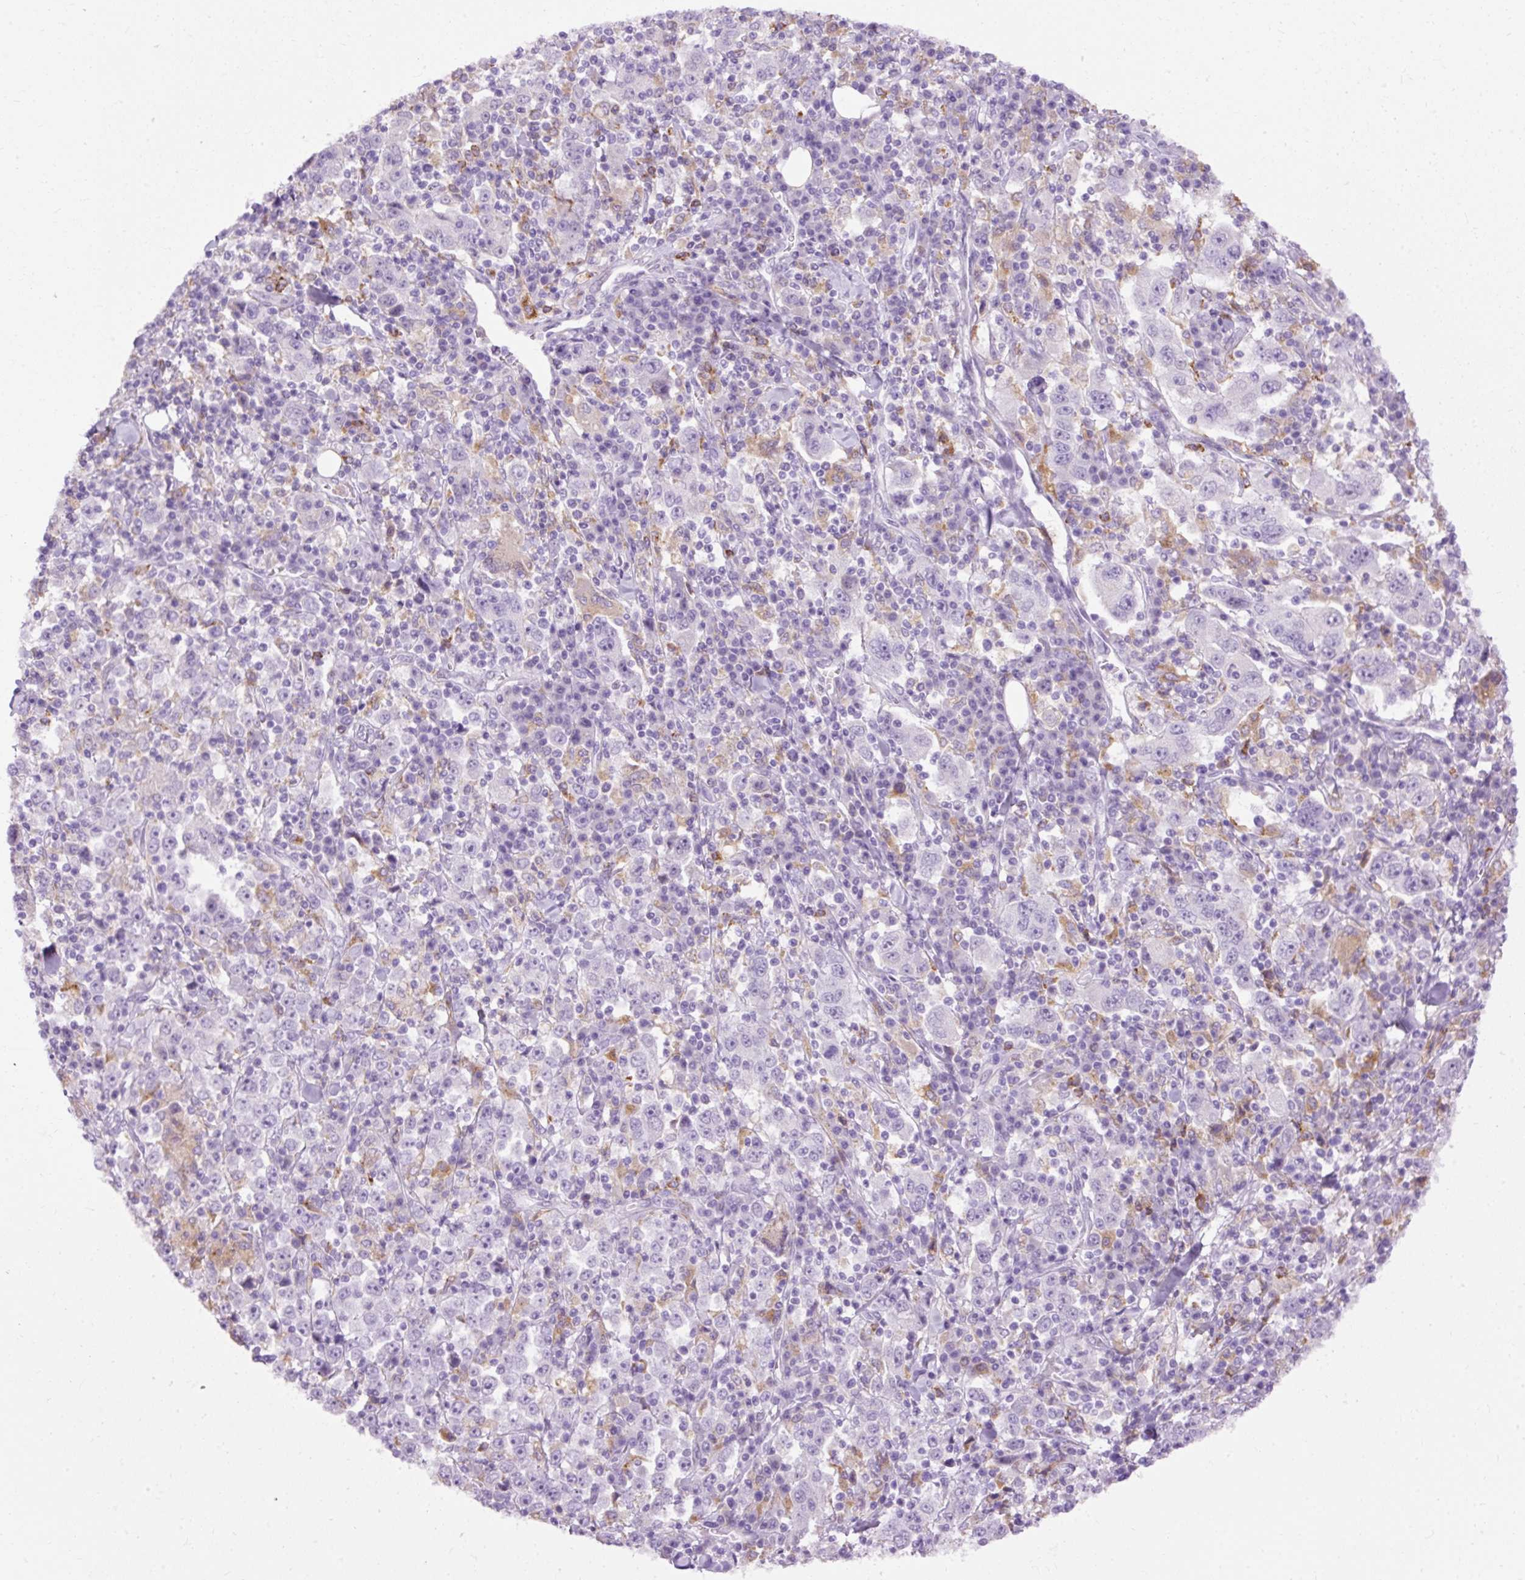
{"staining": {"intensity": "negative", "quantity": "none", "location": "none"}, "tissue": "stomach cancer", "cell_type": "Tumor cells", "image_type": "cancer", "snomed": [{"axis": "morphology", "description": "Normal tissue, NOS"}, {"axis": "morphology", "description": "Adenocarcinoma, NOS"}, {"axis": "topography", "description": "Stomach, upper"}, {"axis": "topography", "description": "Stomach"}], "caption": "Immunohistochemical staining of human stomach adenocarcinoma displays no significant expression in tumor cells. Nuclei are stained in blue.", "gene": "LY86", "patient": {"sex": "male", "age": 59}}